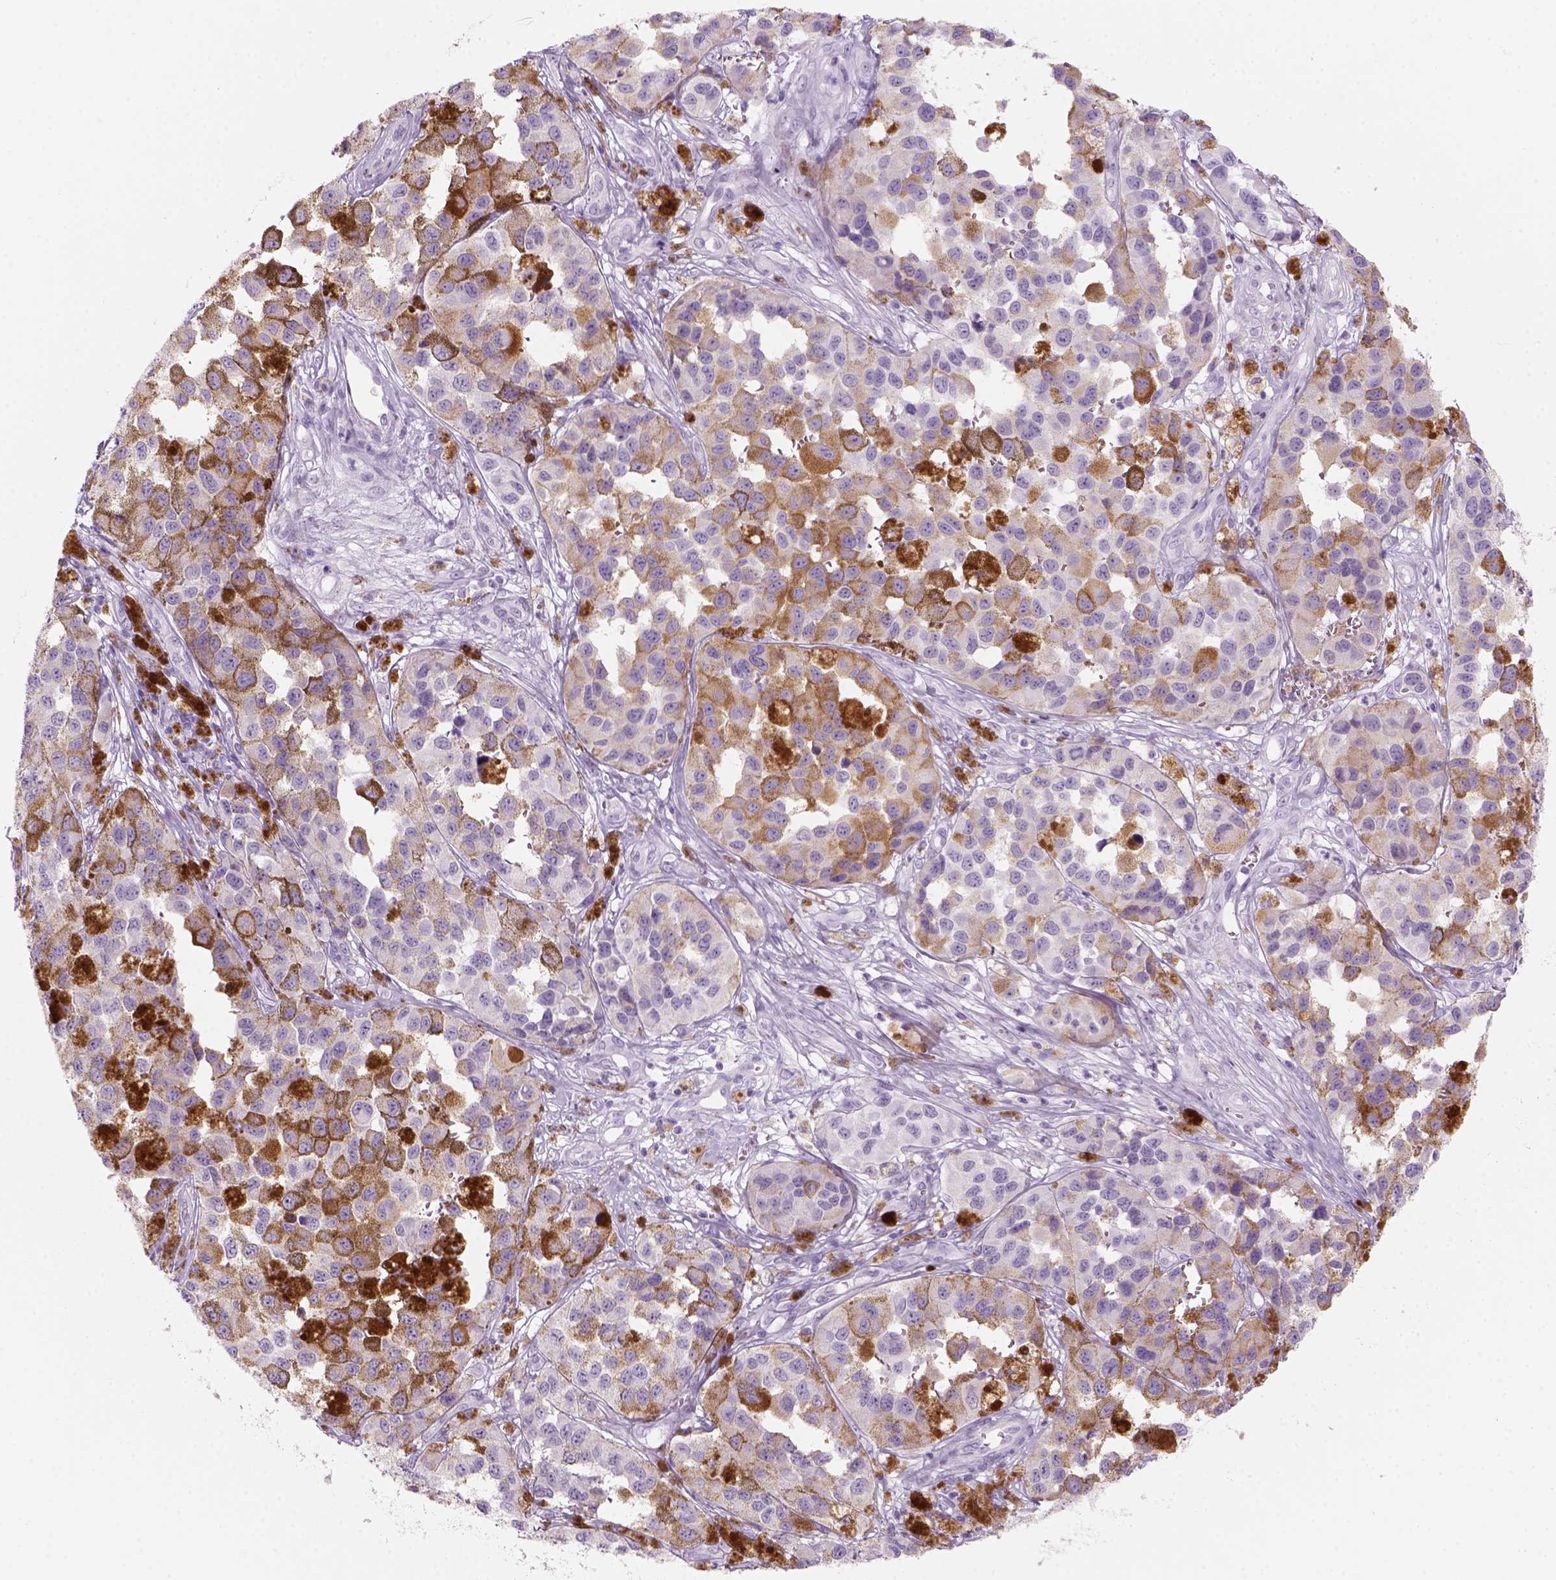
{"staining": {"intensity": "negative", "quantity": "none", "location": "none"}, "tissue": "melanoma", "cell_type": "Tumor cells", "image_type": "cancer", "snomed": [{"axis": "morphology", "description": "Malignant melanoma, NOS"}, {"axis": "topography", "description": "Skin"}], "caption": "Immunohistochemistry histopathology image of neoplastic tissue: human malignant melanoma stained with DAB (3,3'-diaminobenzidine) displays no significant protein expression in tumor cells. The staining is performed using DAB brown chromogen with nuclei counter-stained in using hematoxylin.", "gene": "KRTAP11-1", "patient": {"sex": "female", "age": 58}}